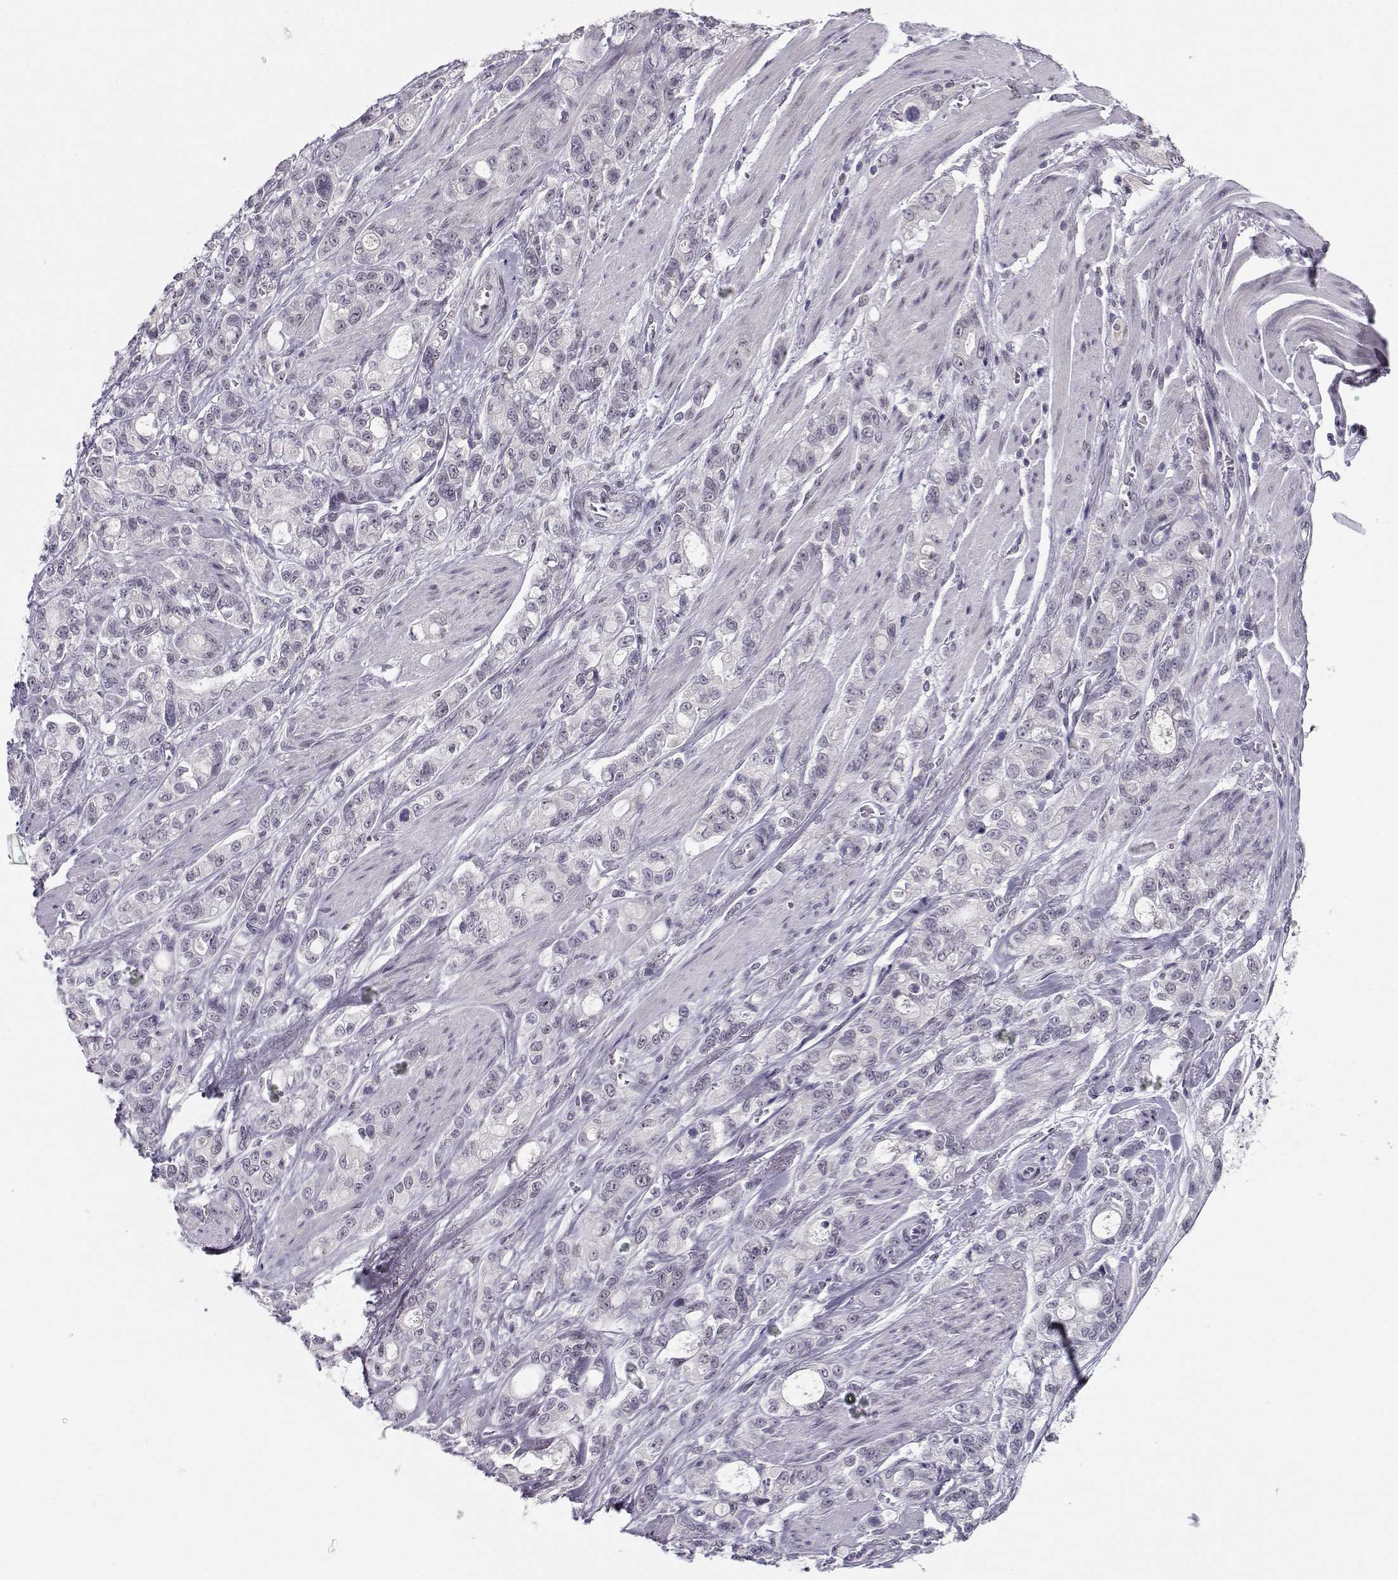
{"staining": {"intensity": "negative", "quantity": "none", "location": "none"}, "tissue": "stomach cancer", "cell_type": "Tumor cells", "image_type": "cancer", "snomed": [{"axis": "morphology", "description": "Adenocarcinoma, NOS"}, {"axis": "topography", "description": "Stomach"}], "caption": "Tumor cells show no significant positivity in stomach adenocarcinoma.", "gene": "C16orf86", "patient": {"sex": "male", "age": 63}}